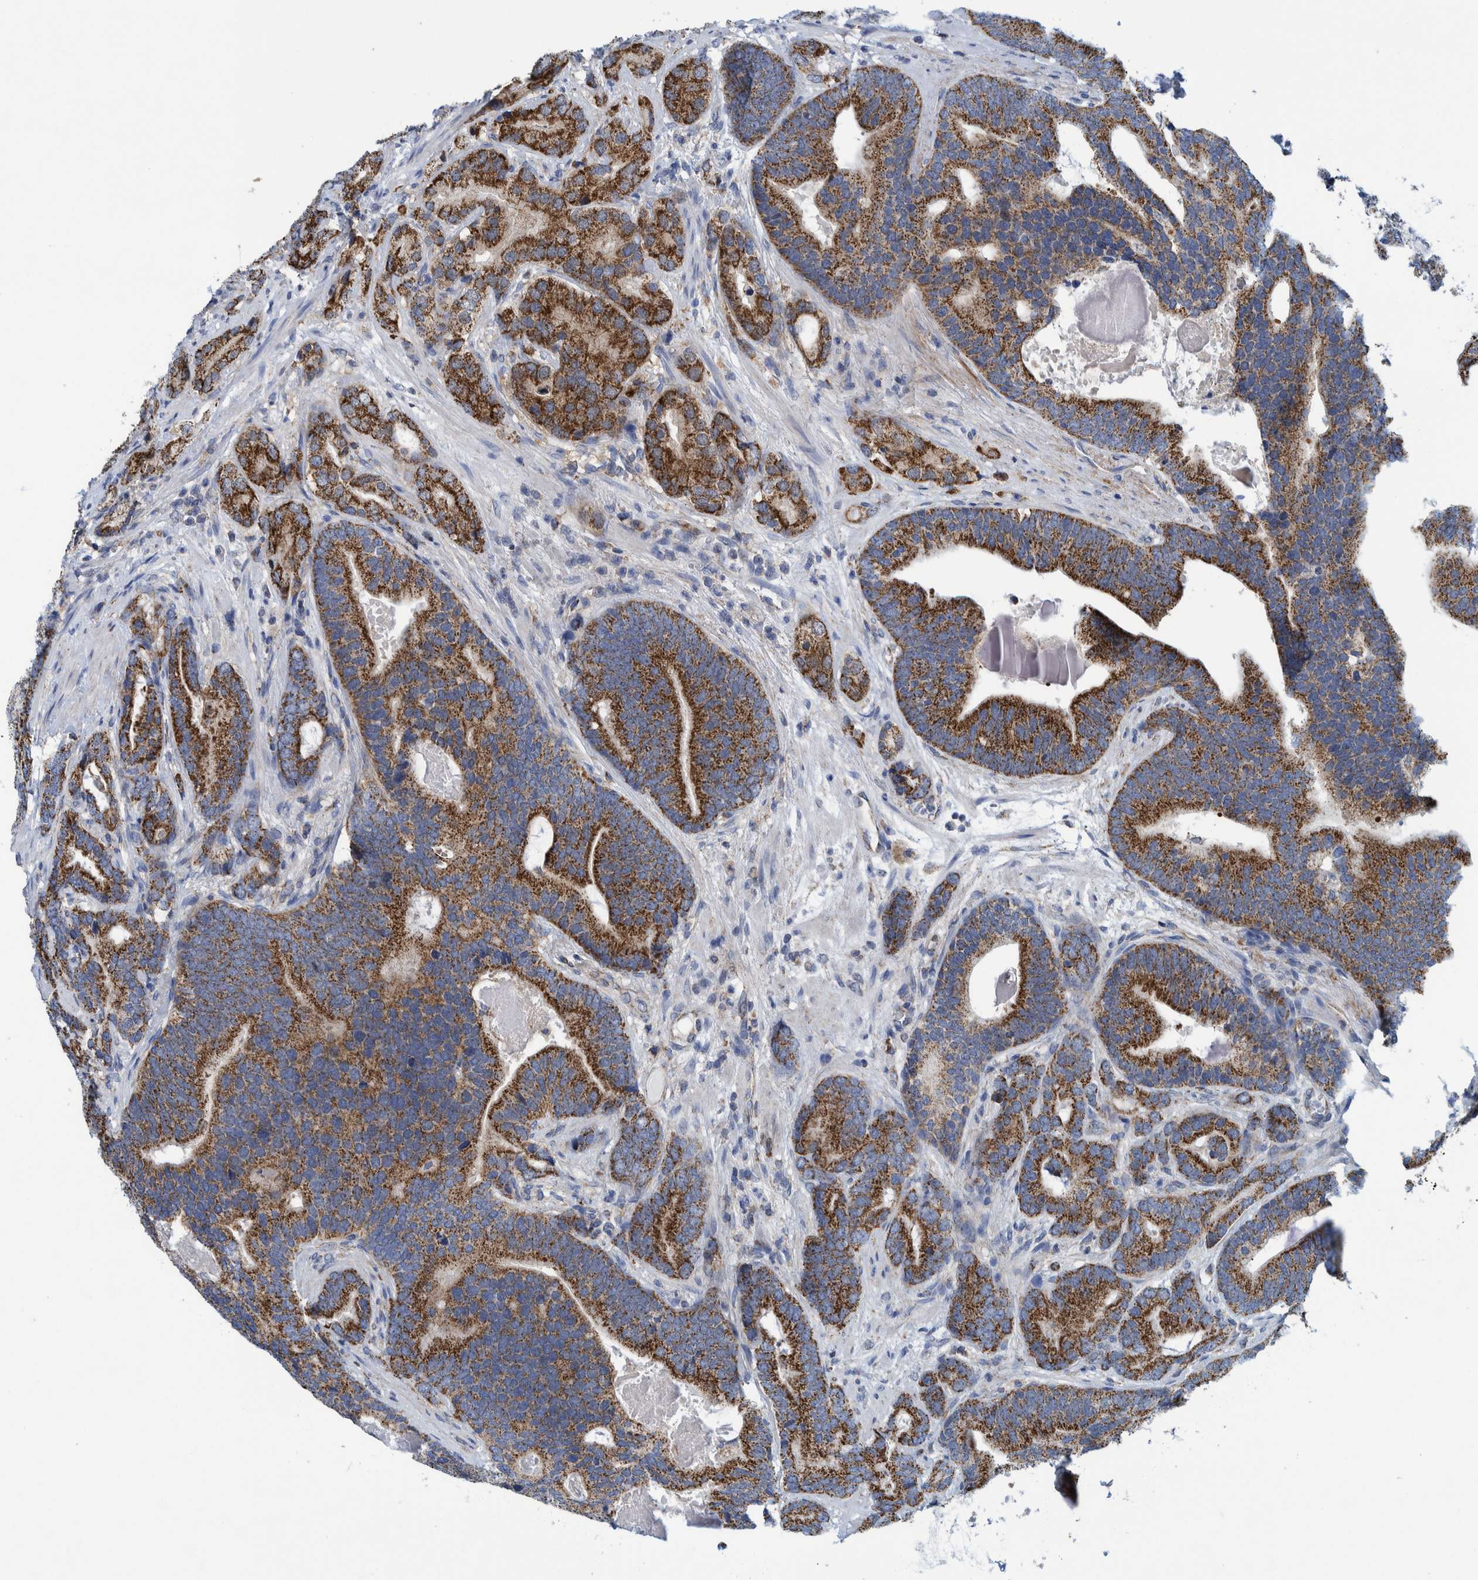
{"staining": {"intensity": "strong", "quantity": ">75%", "location": "cytoplasmic/membranous"}, "tissue": "prostate cancer", "cell_type": "Tumor cells", "image_type": "cancer", "snomed": [{"axis": "morphology", "description": "Adenocarcinoma, High grade"}, {"axis": "topography", "description": "Prostate"}], "caption": "Prostate cancer (adenocarcinoma (high-grade)) tissue displays strong cytoplasmic/membranous staining in about >75% of tumor cells (DAB = brown stain, brightfield microscopy at high magnification).", "gene": "MRPS7", "patient": {"sex": "male", "age": 55}}